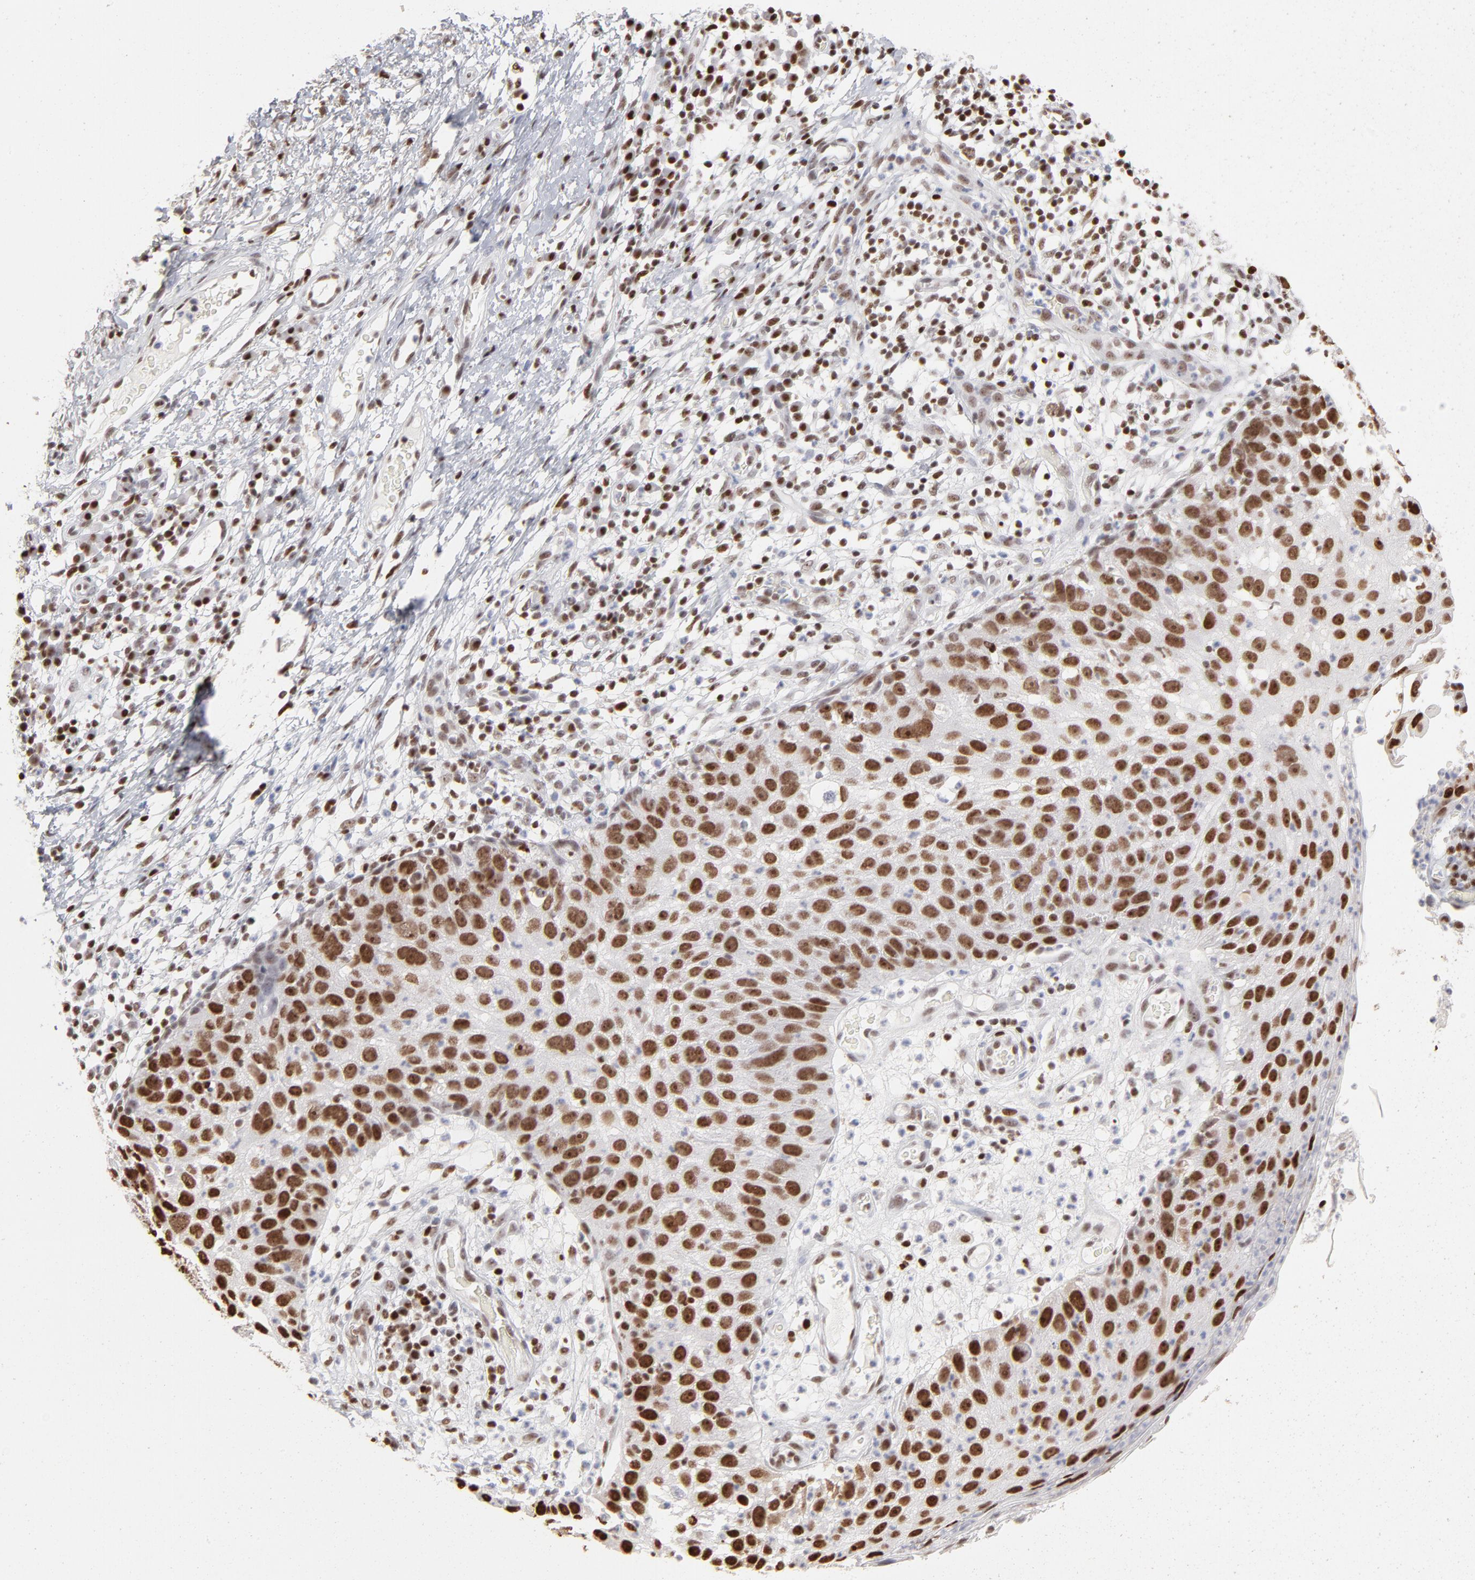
{"staining": {"intensity": "strong", "quantity": ">75%", "location": "nuclear"}, "tissue": "skin cancer", "cell_type": "Tumor cells", "image_type": "cancer", "snomed": [{"axis": "morphology", "description": "Squamous cell carcinoma, NOS"}, {"axis": "topography", "description": "Skin"}], "caption": "Protein expression by IHC displays strong nuclear expression in approximately >75% of tumor cells in skin cancer (squamous cell carcinoma). Nuclei are stained in blue.", "gene": "PARP1", "patient": {"sex": "male", "age": 87}}